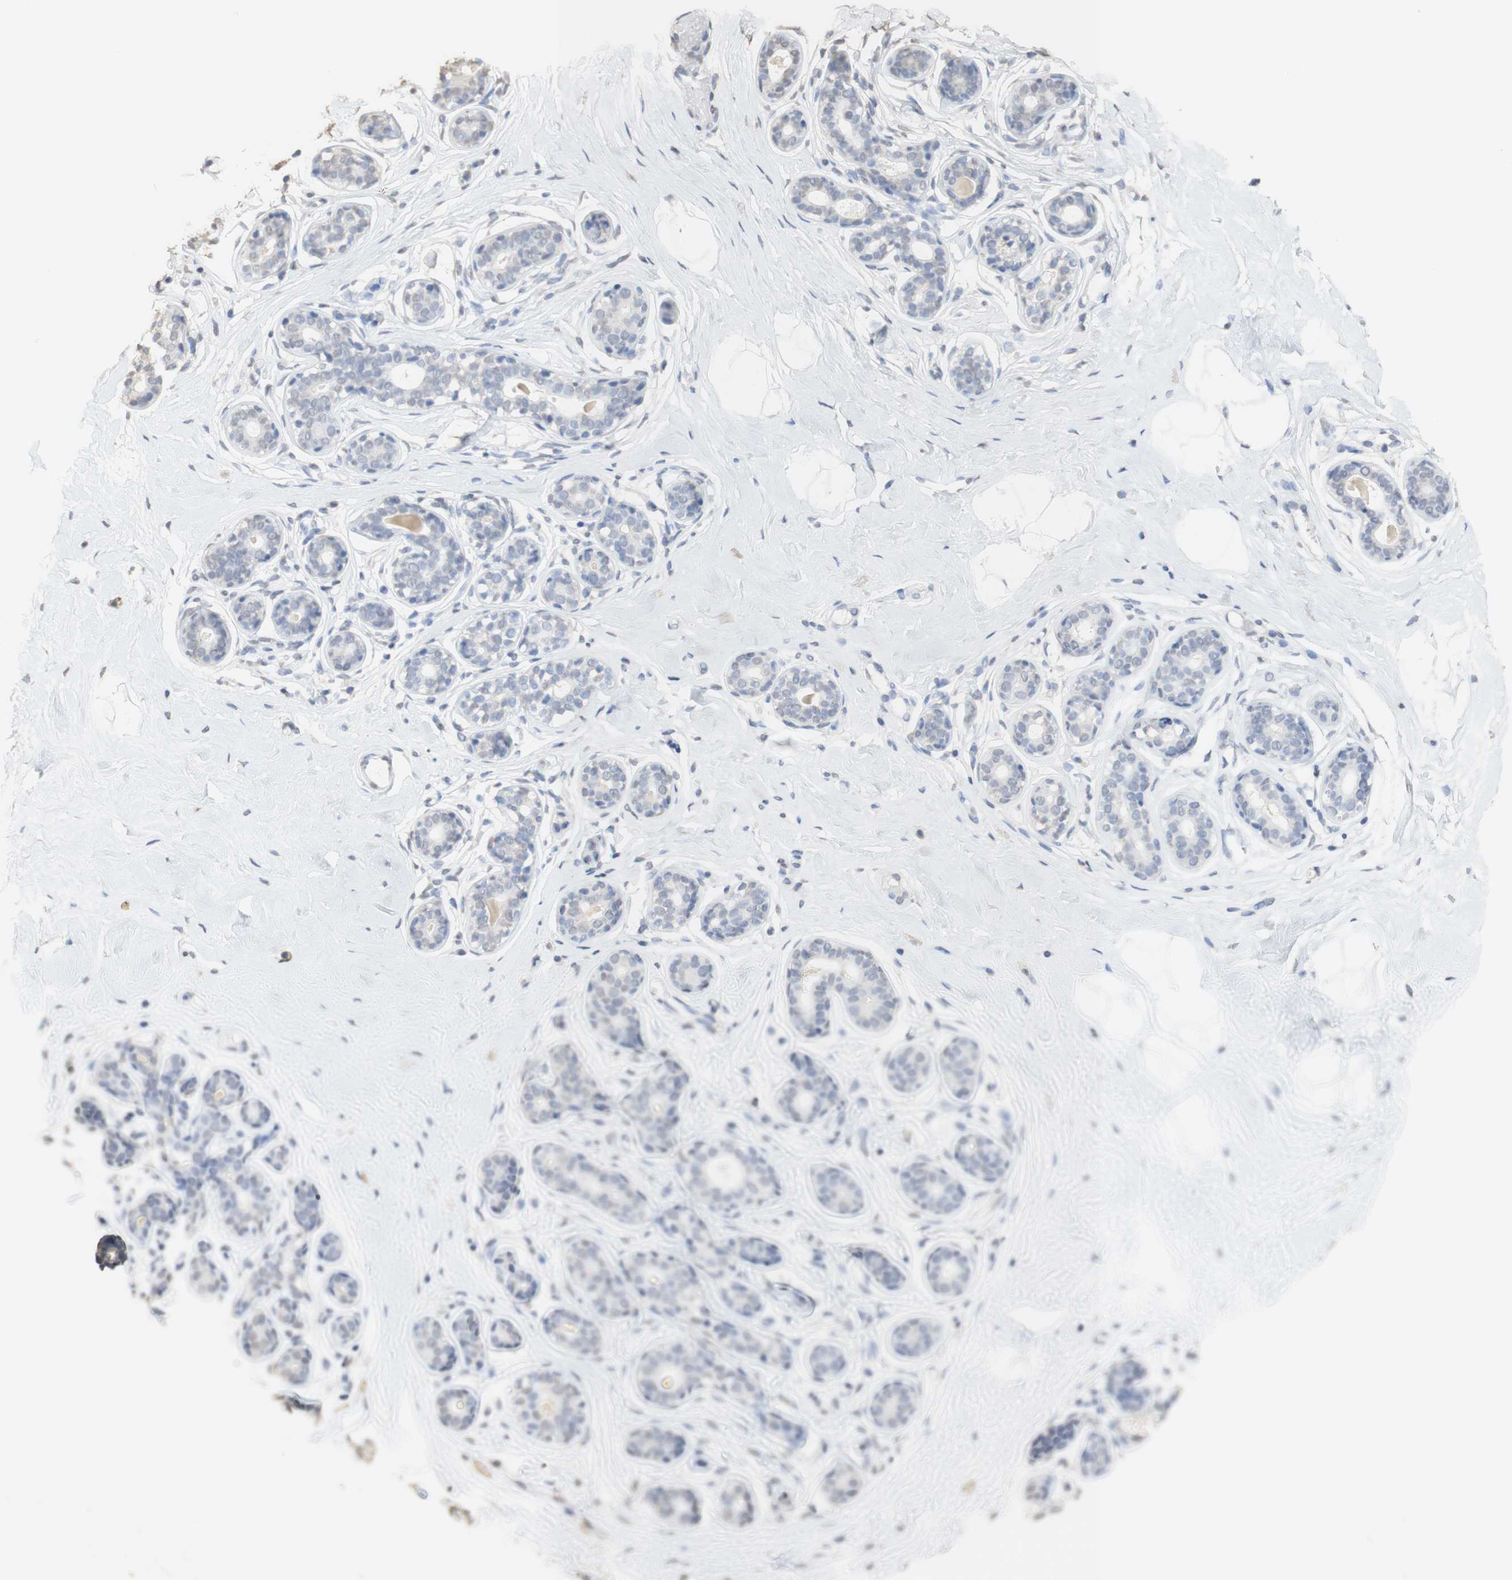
{"staining": {"intensity": "negative", "quantity": "none", "location": "none"}, "tissue": "breast", "cell_type": "Adipocytes", "image_type": "normal", "snomed": [{"axis": "morphology", "description": "Normal tissue, NOS"}, {"axis": "topography", "description": "Breast"}], "caption": "Immunohistochemical staining of unremarkable breast displays no significant expression in adipocytes. (Immunohistochemistry, brightfield microscopy, high magnification).", "gene": "L1CAM", "patient": {"sex": "female", "age": 23}}